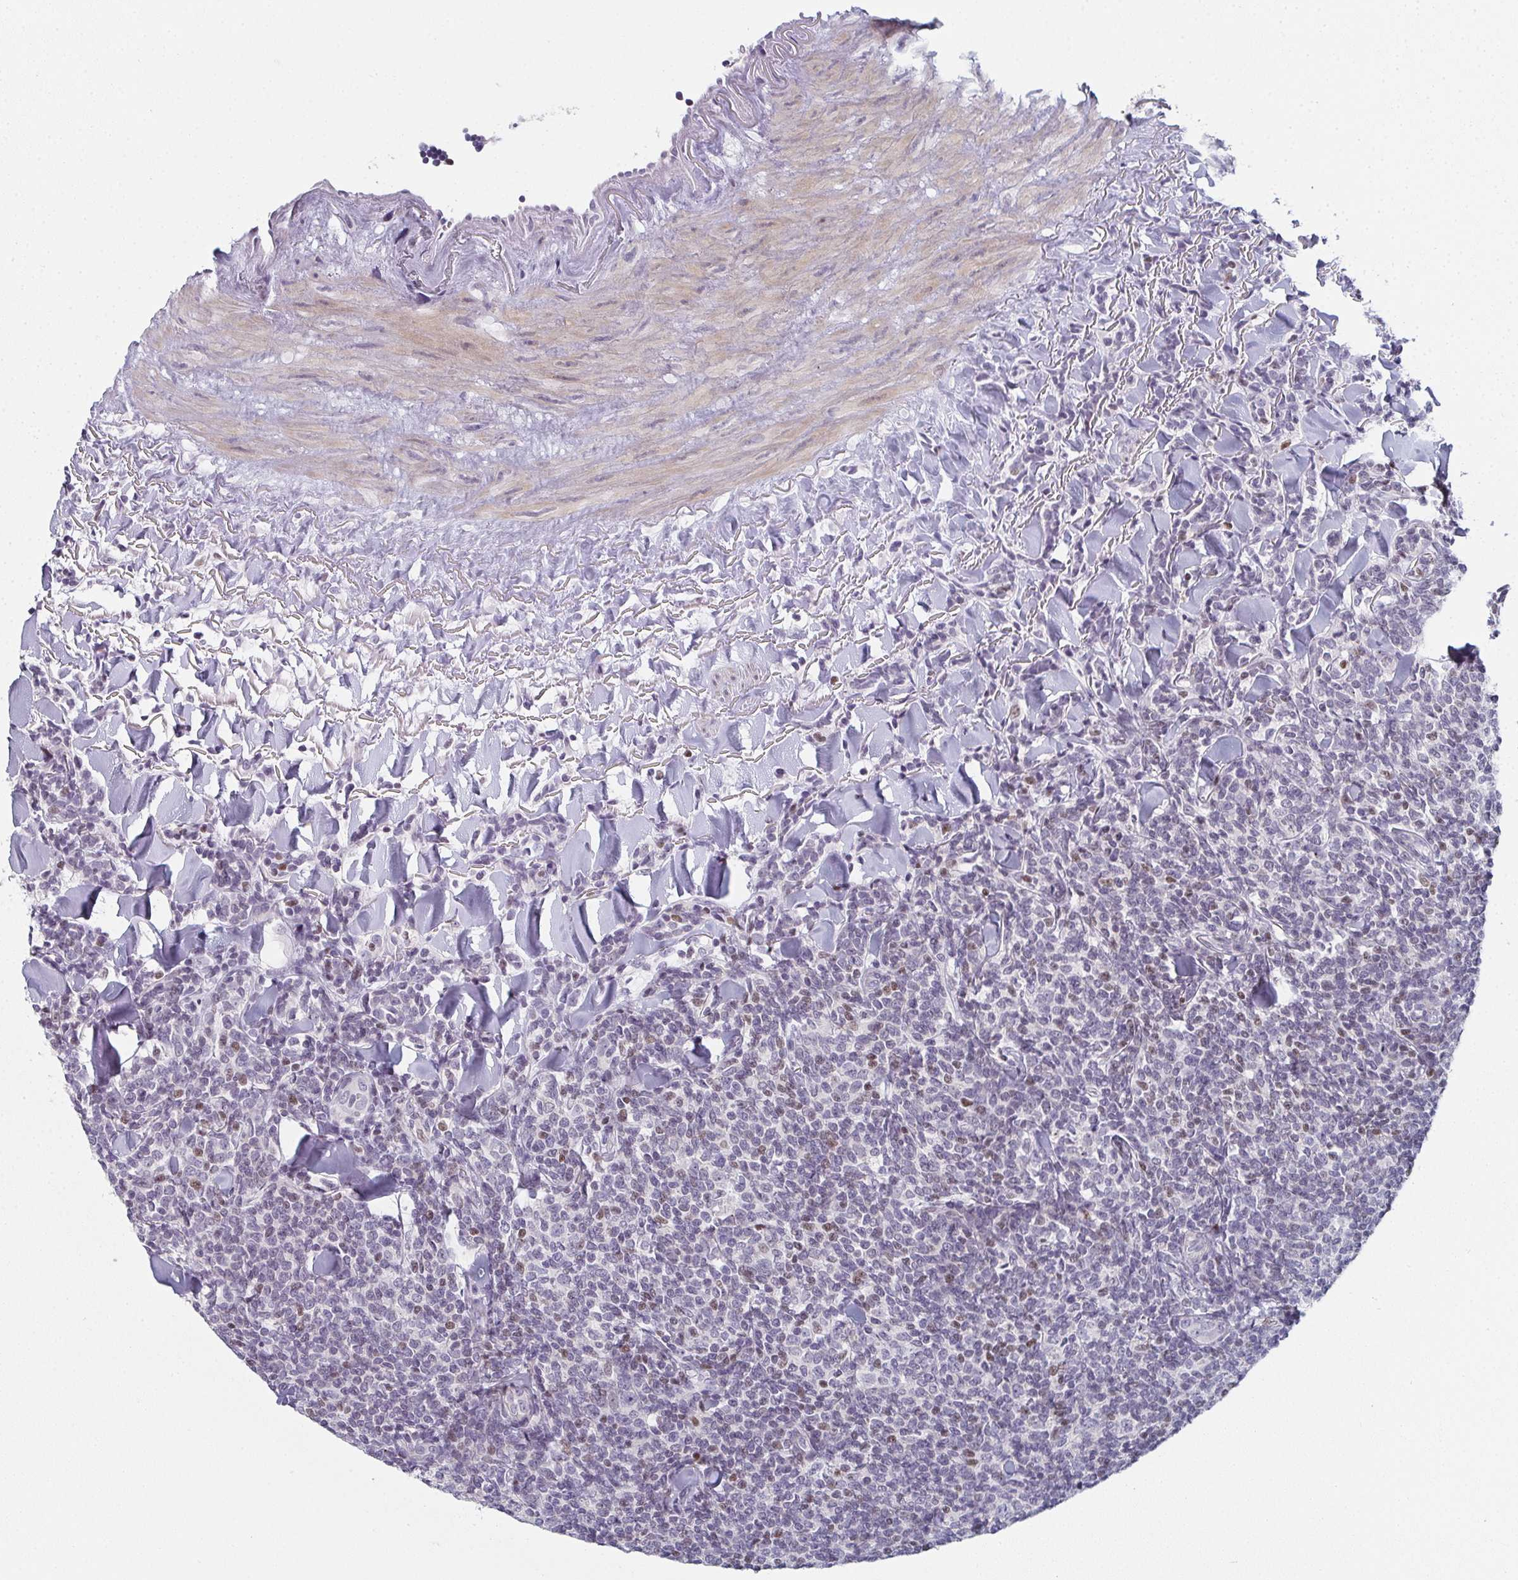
{"staining": {"intensity": "moderate", "quantity": "25%-75%", "location": "nuclear"}, "tissue": "lymphoma", "cell_type": "Tumor cells", "image_type": "cancer", "snomed": [{"axis": "morphology", "description": "Malignant lymphoma, non-Hodgkin's type, Low grade"}, {"axis": "topography", "description": "Lymph node"}], "caption": "IHC of lymphoma displays medium levels of moderate nuclear staining in approximately 25%-75% of tumor cells. The protein is stained brown, and the nuclei are stained in blue (DAB (3,3'-diaminobenzidine) IHC with brightfield microscopy, high magnification).", "gene": "PYCR3", "patient": {"sex": "female", "age": 56}}